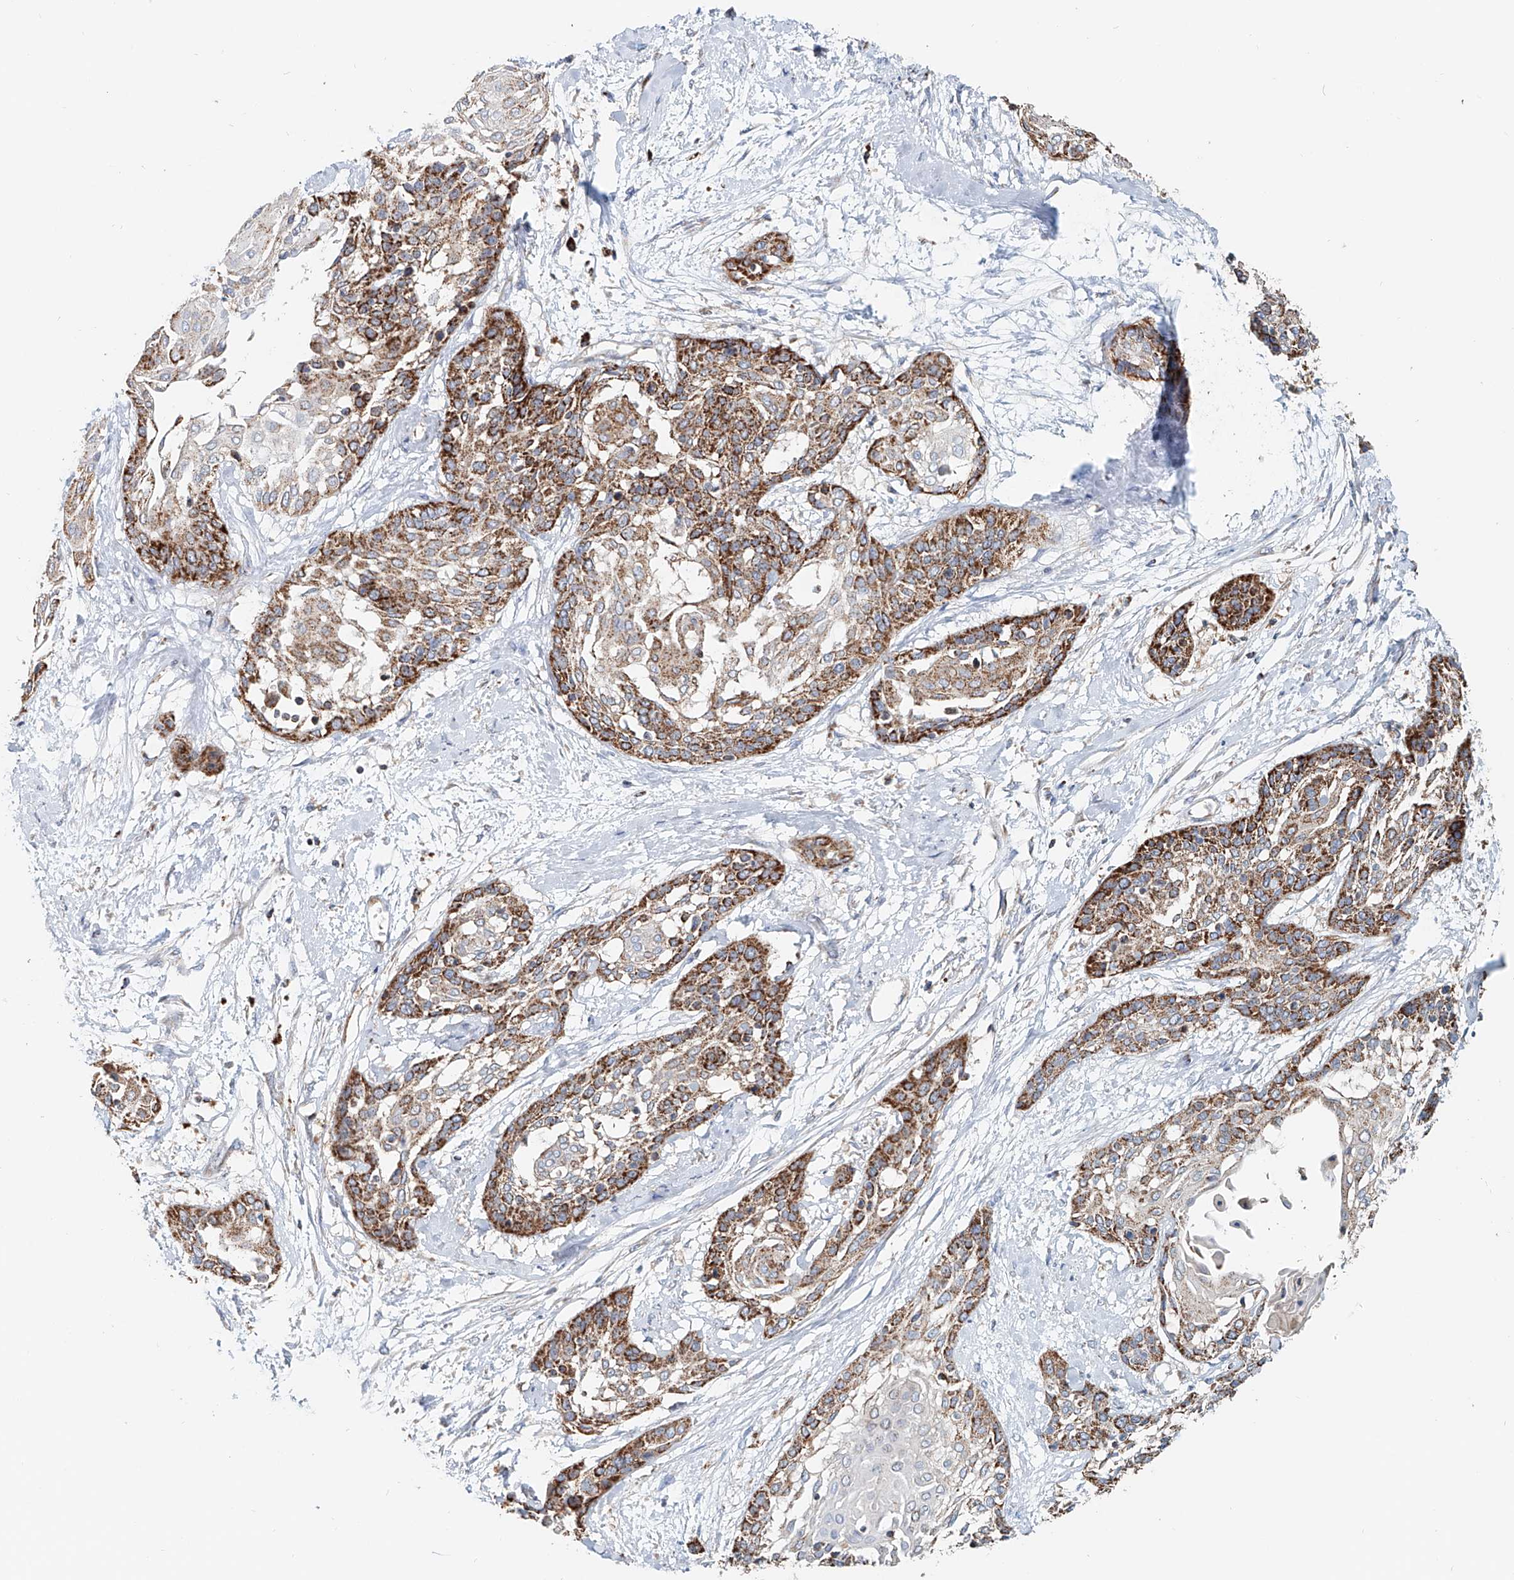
{"staining": {"intensity": "moderate", "quantity": ">75%", "location": "cytoplasmic/membranous"}, "tissue": "cervical cancer", "cell_type": "Tumor cells", "image_type": "cancer", "snomed": [{"axis": "morphology", "description": "Squamous cell carcinoma, NOS"}, {"axis": "topography", "description": "Cervix"}], "caption": "Cervical cancer stained with DAB (3,3'-diaminobenzidine) IHC exhibits medium levels of moderate cytoplasmic/membranous positivity in approximately >75% of tumor cells.", "gene": "CARD10", "patient": {"sex": "female", "age": 57}}